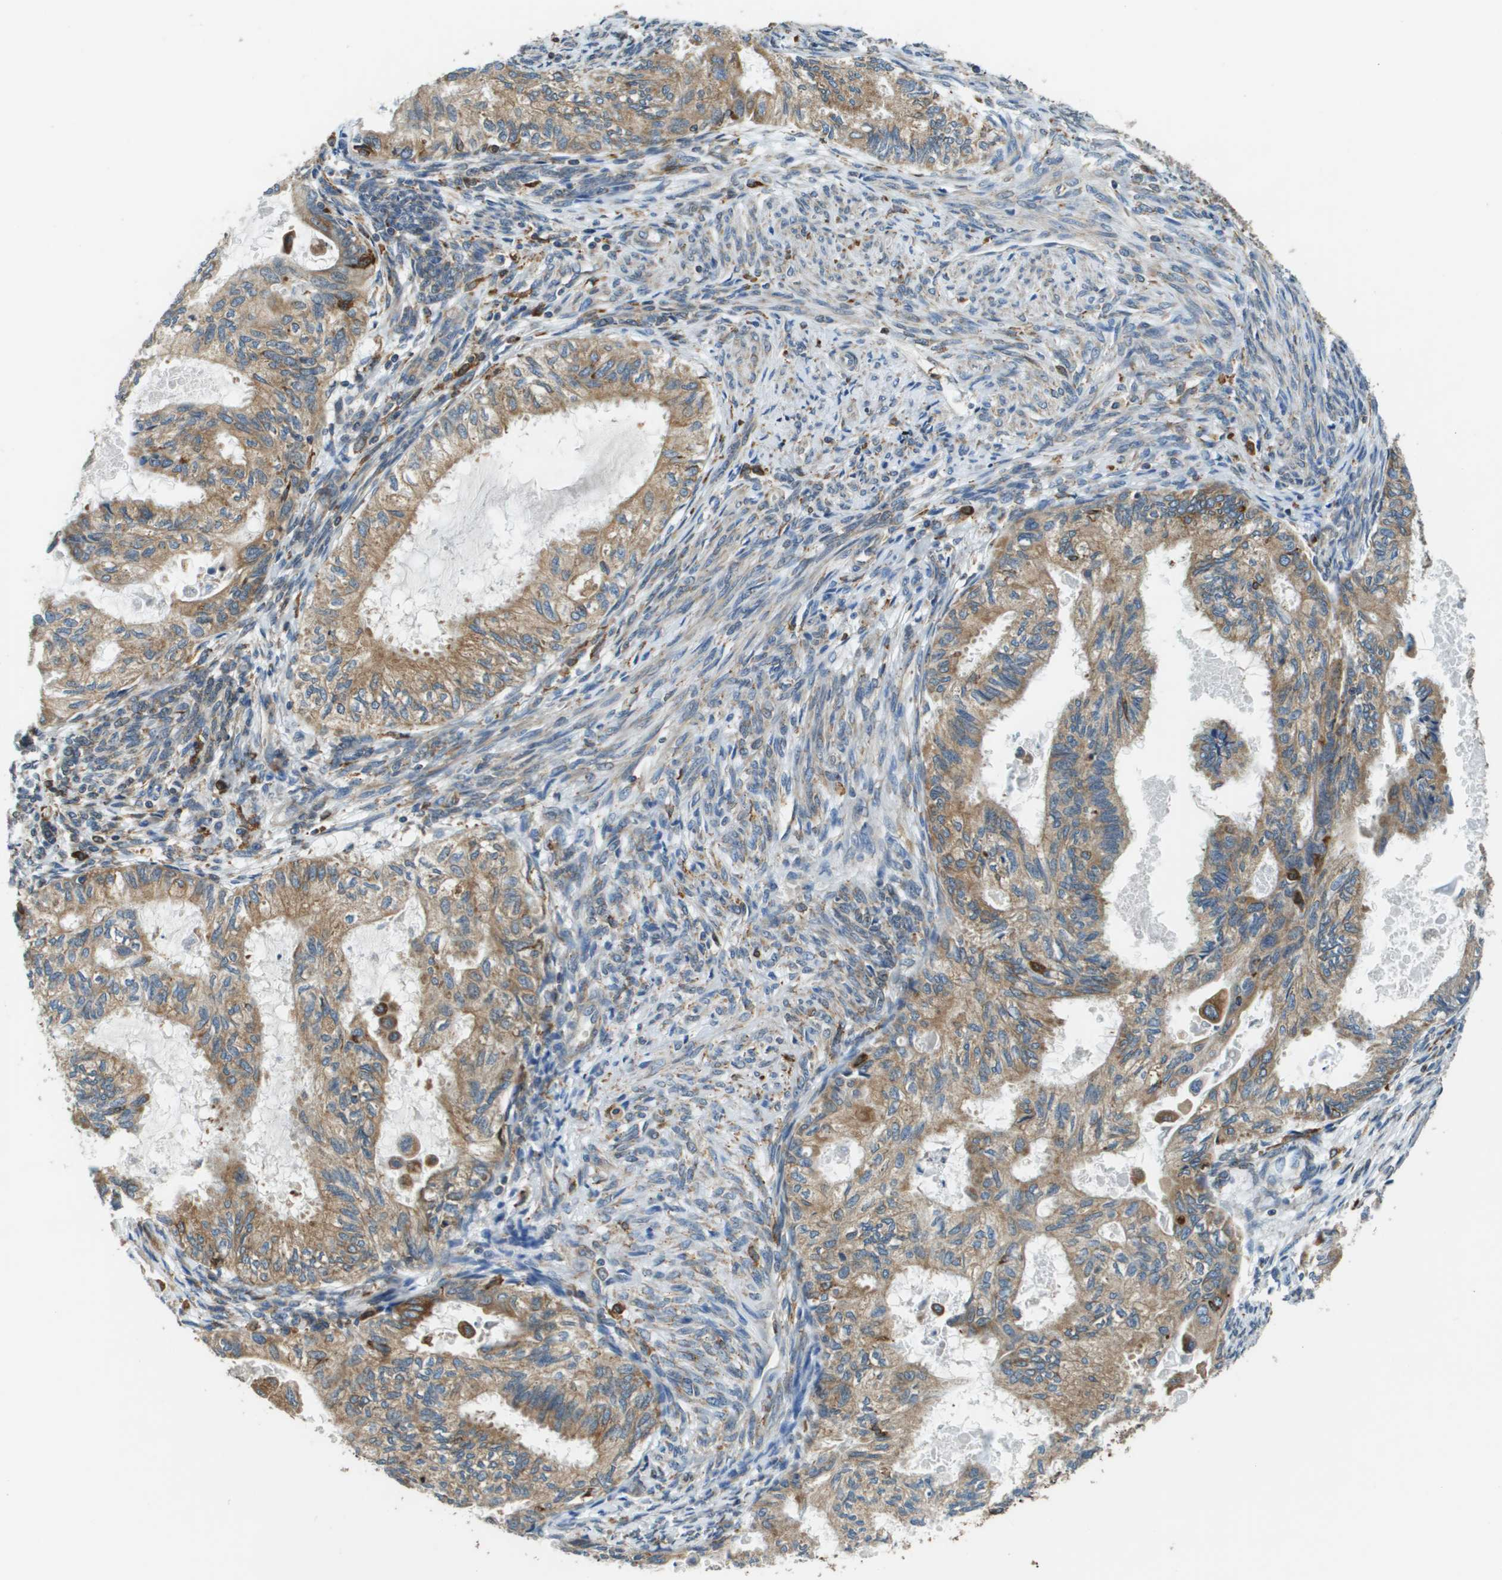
{"staining": {"intensity": "moderate", "quantity": ">75%", "location": "cytoplasmic/membranous"}, "tissue": "cervical cancer", "cell_type": "Tumor cells", "image_type": "cancer", "snomed": [{"axis": "morphology", "description": "Normal tissue, NOS"}, {"axis": "morphology", "description": "Adenocarcinoma, NOS"}, {"axis": "topography", "description": "Cervix"}, {"axis": "topography", "description": "Endometrium"}], "caption": "A high-resolution image shows immunohistochemistry staining of cervical adenocarcinoma, which reveals moderate cytoplasmic/membranous positivity in approximately >75% of tumor cells.", "gene": "CNPY3", "patient": {"sex": "female", "age": 86}}